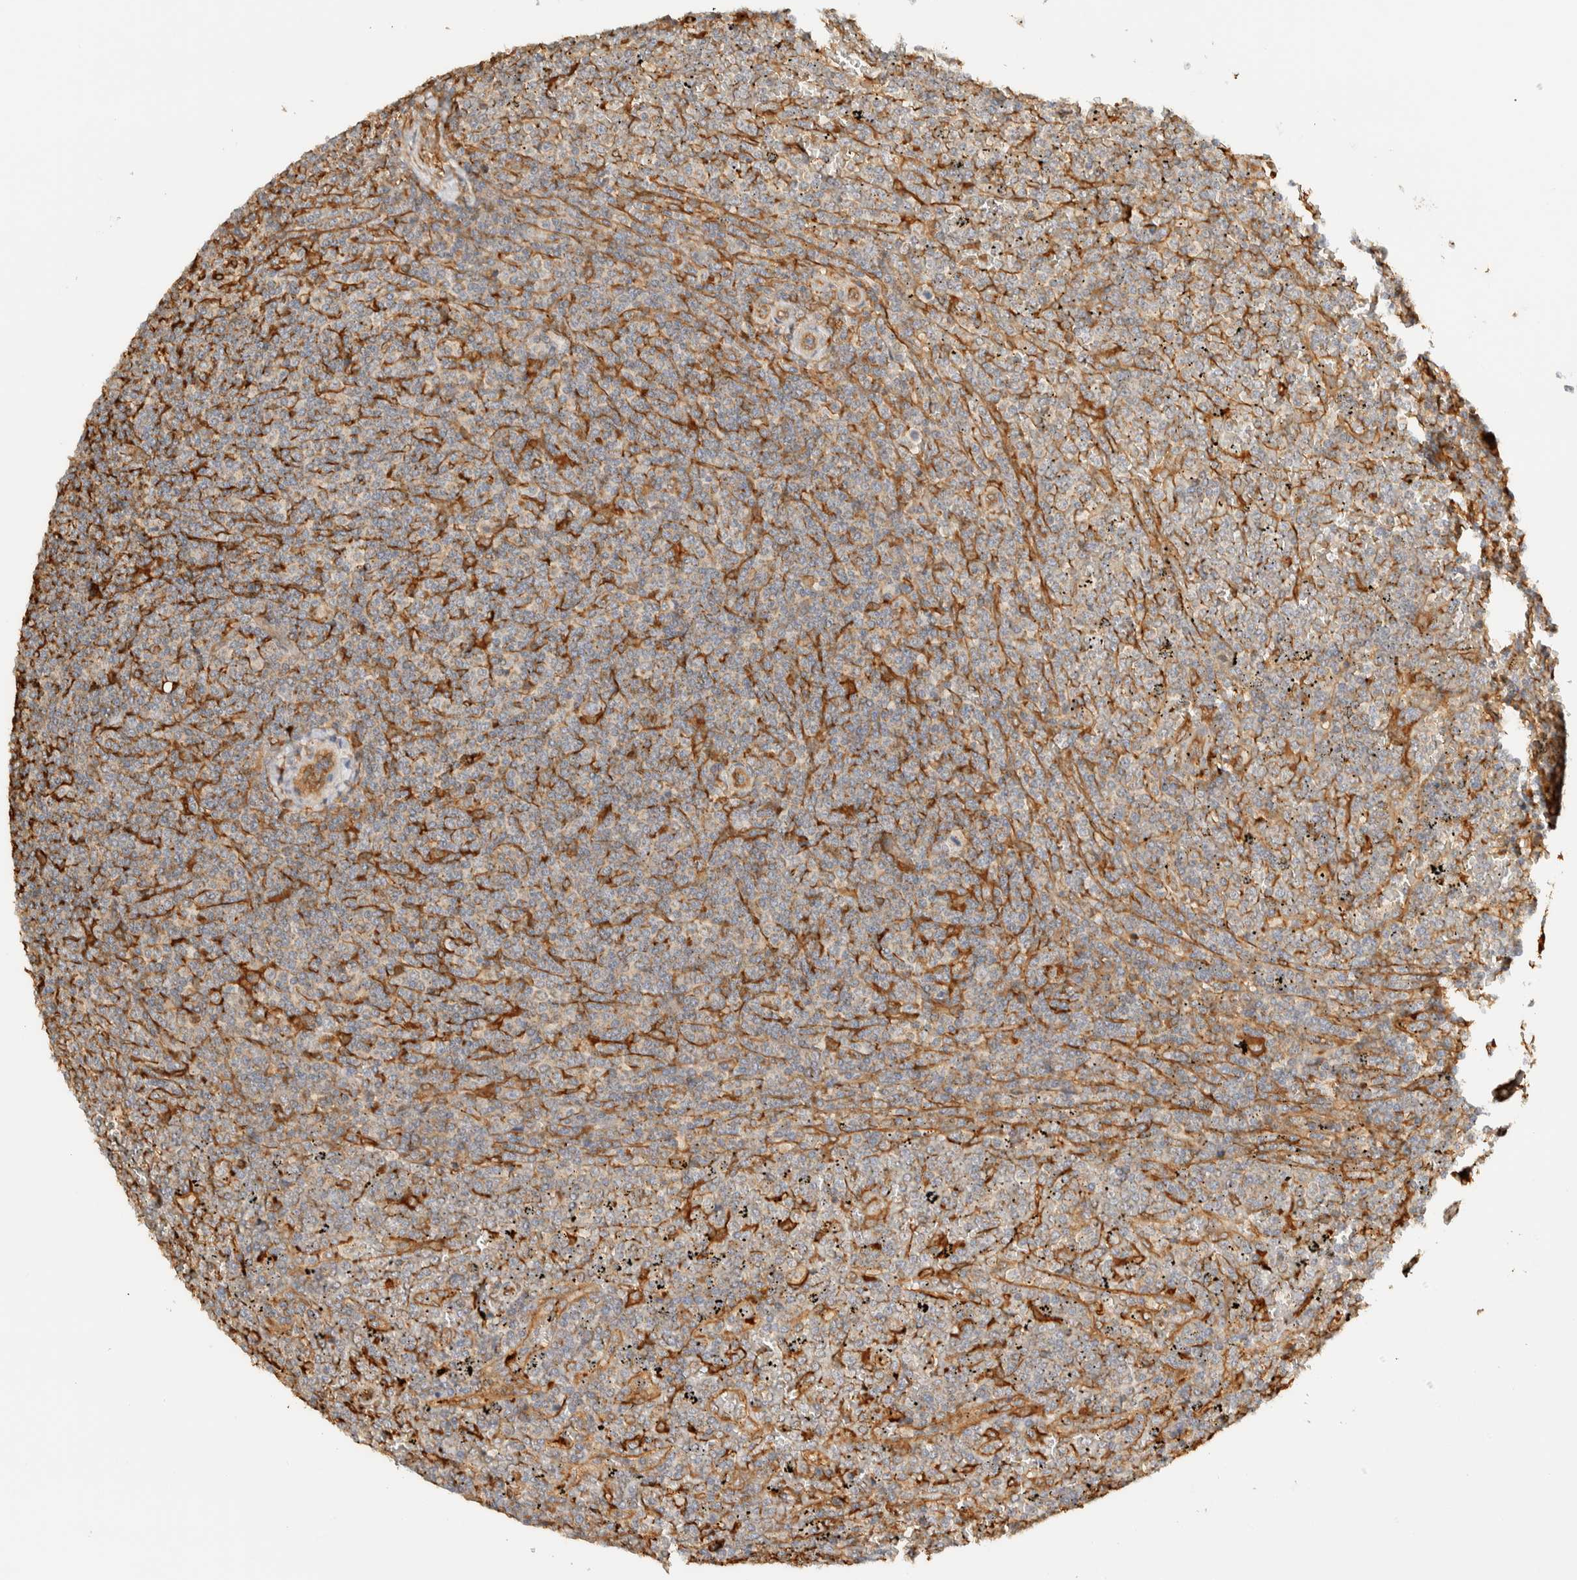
{"staining": {"intensity": "weak", "quantity": "25%-75%", "location": "cytoplasmic/membranous"}, "tissue": "lymphoma", "cell_type": "Tumor cells", "image_type": "cancer", "snomed": [{"axis": "morphology", "description": "Malignant lymphoma, non-Hodgkin's type, Low grade"}, {"axis": "topography", "description": "Spleen"}], "caption": "Immunohistochemical staining of malignant lymphoma, non-Hodgkin's type (low-grade) exhibits low levels of weak cytoplasmic/membranous protein positivity in approximately 25%-75% of tumor cells. The protein is shown in brown color, while the nuclei are stained blue.", "gene": "TMEM192", "patient": {"sex": "female", "age": 19}}